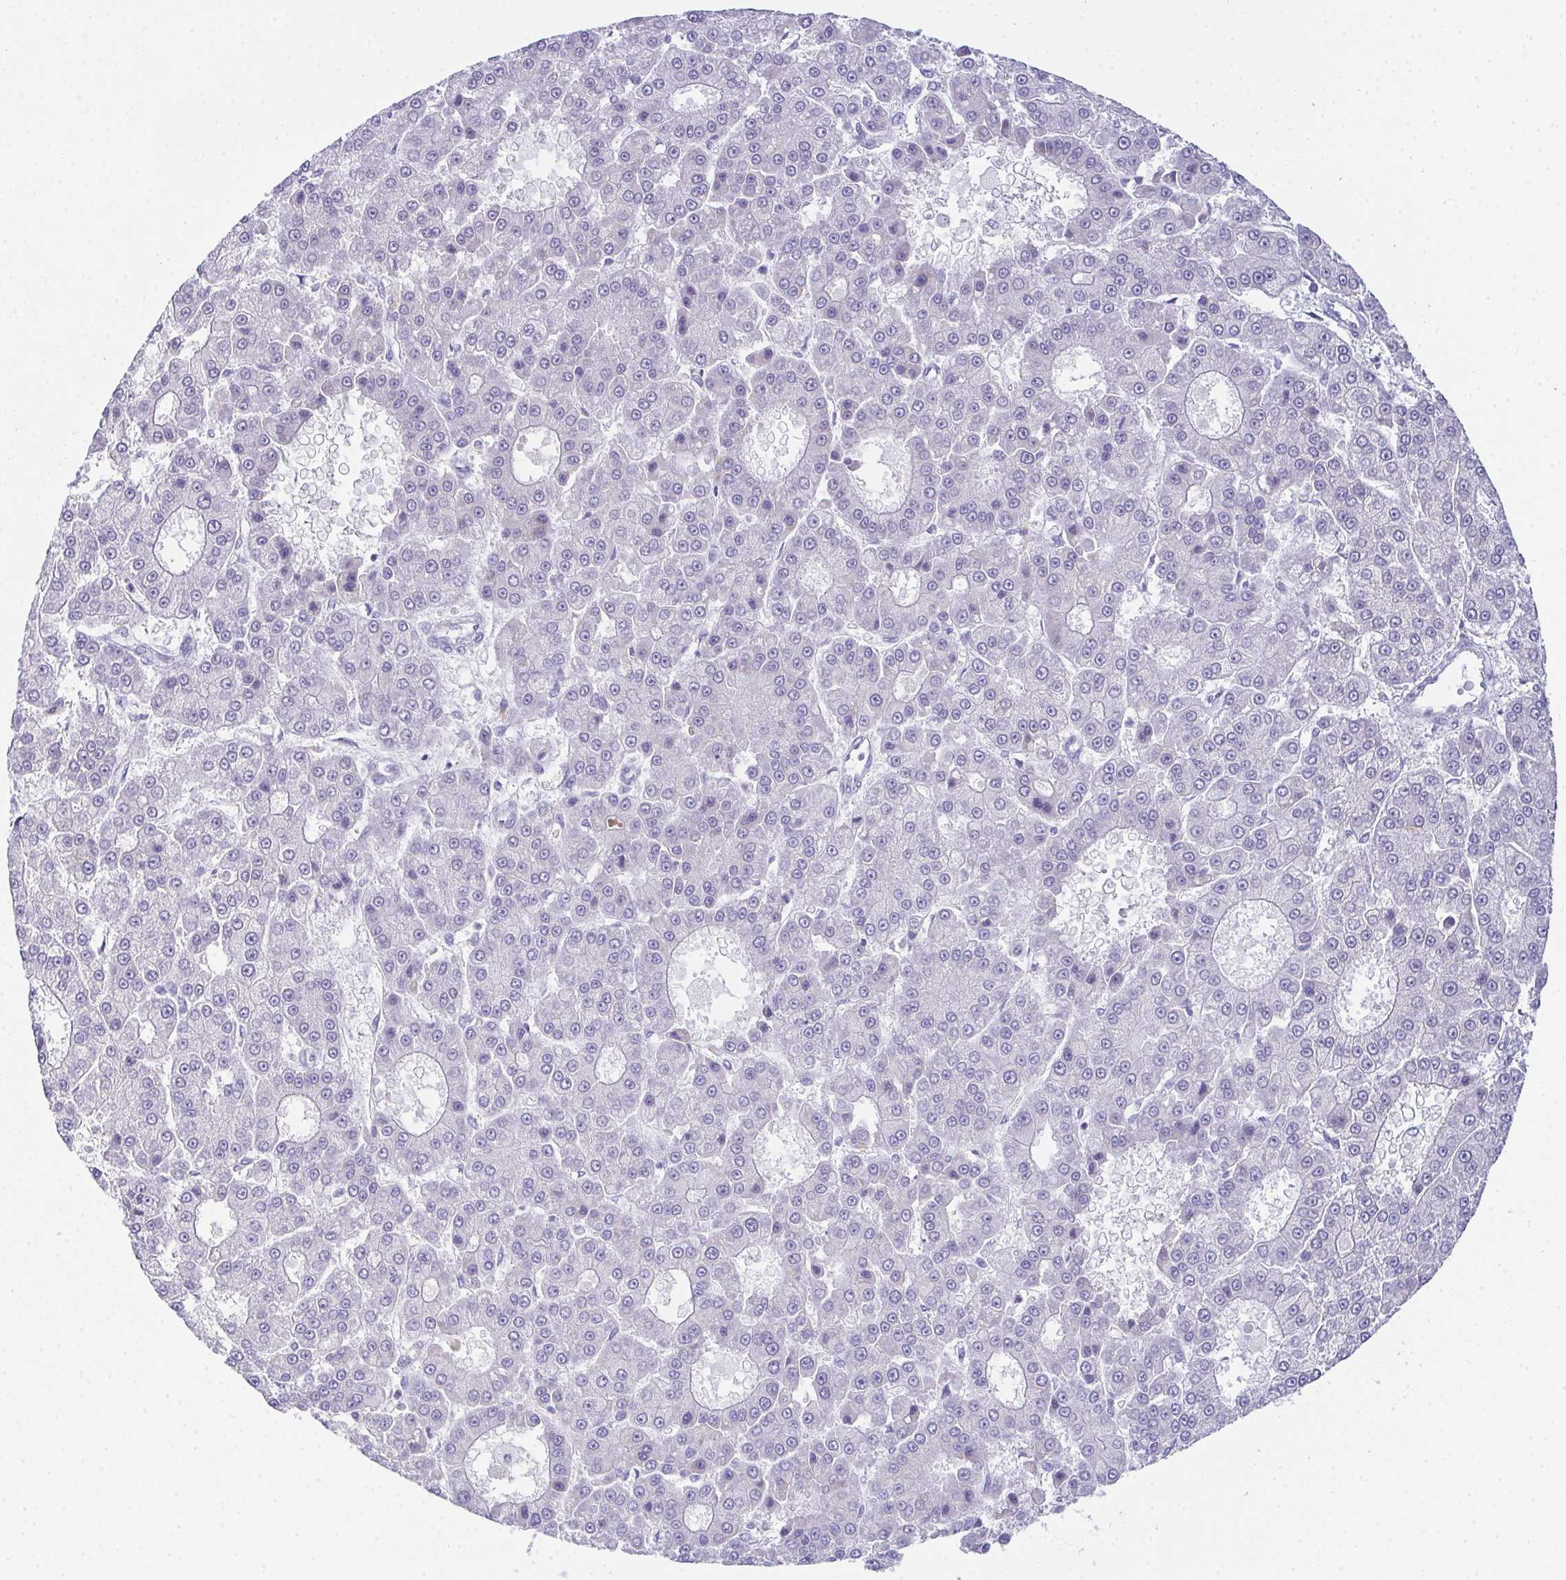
{"staining": {"intensity": "negative", "quantity": "none", "location": "none"}, "tissue": "liver cancer", "cell_type": "Tumor cells", "image_type": "cancer", "snomed": [{"axis": "morphology", "description": "Carcinoma, Hepatocellular, NOS"}, {"axis": "topography", "description": "Liver"}], "caption": "Immunohistochemical staining of liver cancer exhibits no significant expression in tumor cells. (DAB immunohistochemistry with hematoxylin counter stain).", "gene": "TEX19", "patient": {"sex": "male", "age": 70}}